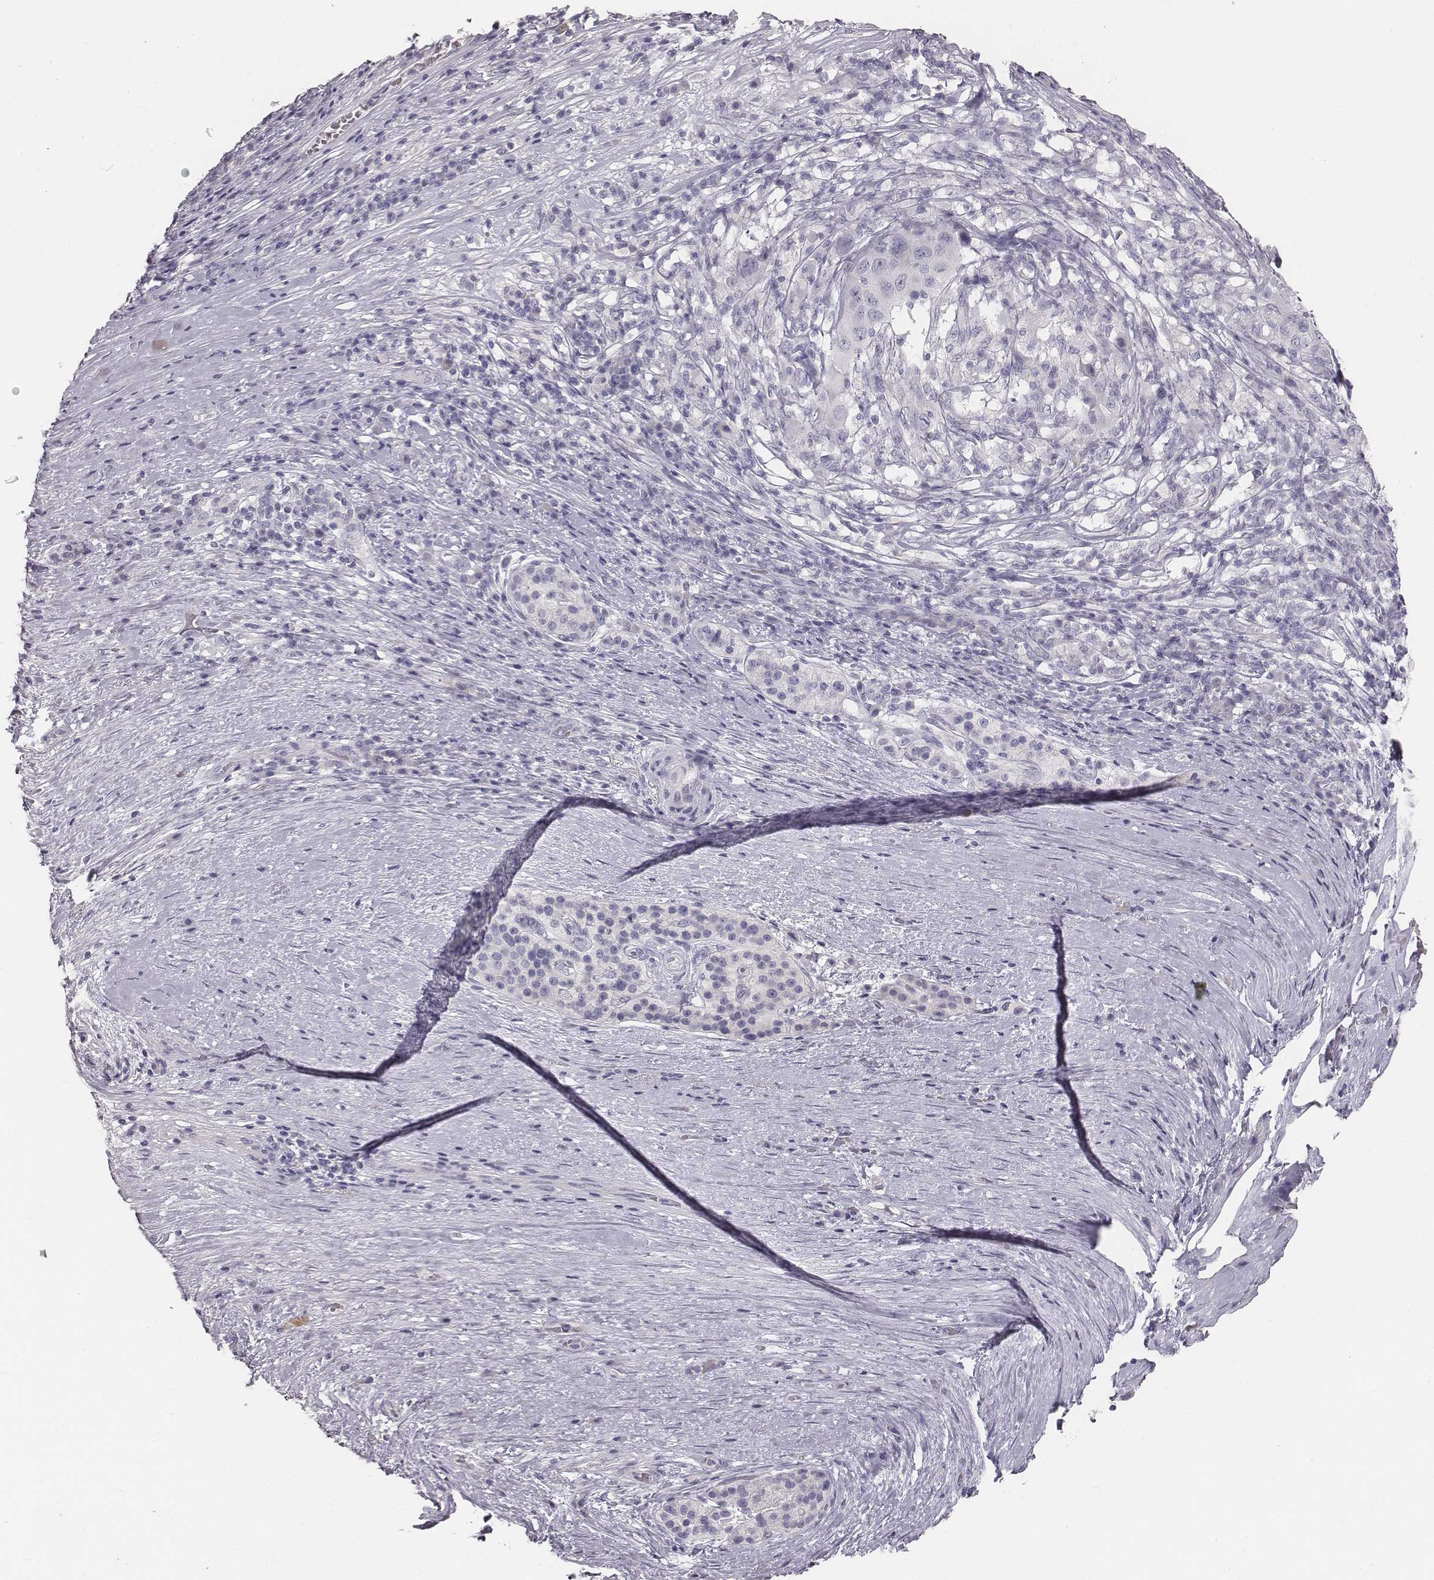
{"staining": {"intensity": "negative", "quantity": "none", "location": "none"}, "tissue": "pancreatic cancer", "cell_type": "Tumor cells", "image_type": "cancer", "snomed": [{"axis": "morphology", "description": "Adenocarcinoma, NOS"}, {"axis": "topography", "description": "Pancreas"}], "caption": "This is an immunohistochemistry photomicrograph of human adenocarcinoma (pancreatic). There is no positivity in tumor cells.", "gene": "MYH6", "patient": {"sex": "male", "age": 63}}